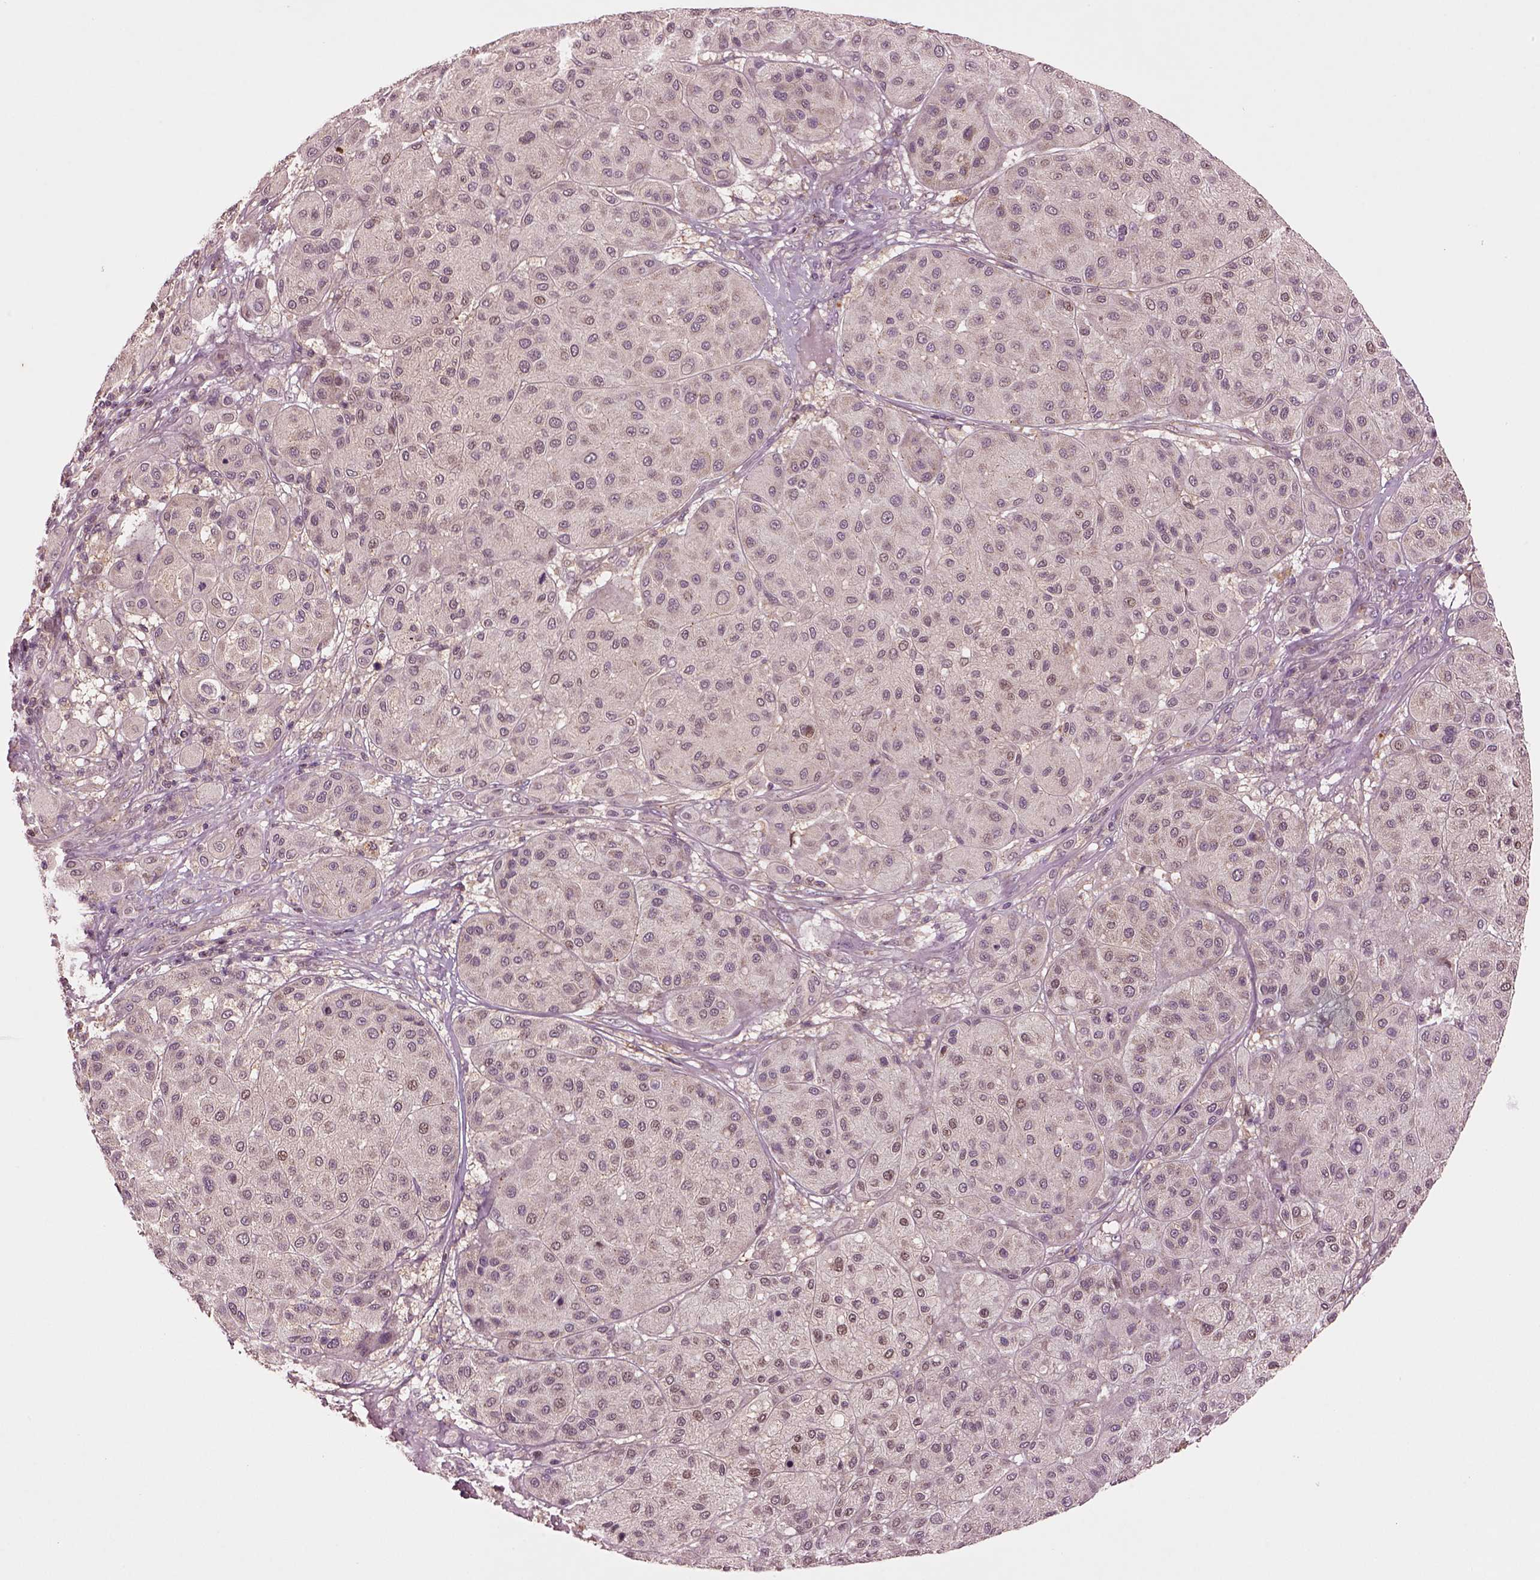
{"staining": {"intensity": "negative", "quantity": "none", "location": "none"}, "tissue": "melanoma", "cell_type": "Tumor cells", "image_type": "cancer", "snomed": [{"axis": "morphology", "description": "Malignant melanoma, Metastatic site"}, {"axis": "topography", "description": "Smooth muscle"}], "caption": "Tumor cells are negative for protein expression in human melanoma. (DAB (3,3'-diaminobenzidine) immunohistochemistry (IHC), high magnification).", "gene": "MTHFS", "patient": {"sex": "male", "age": 41}}